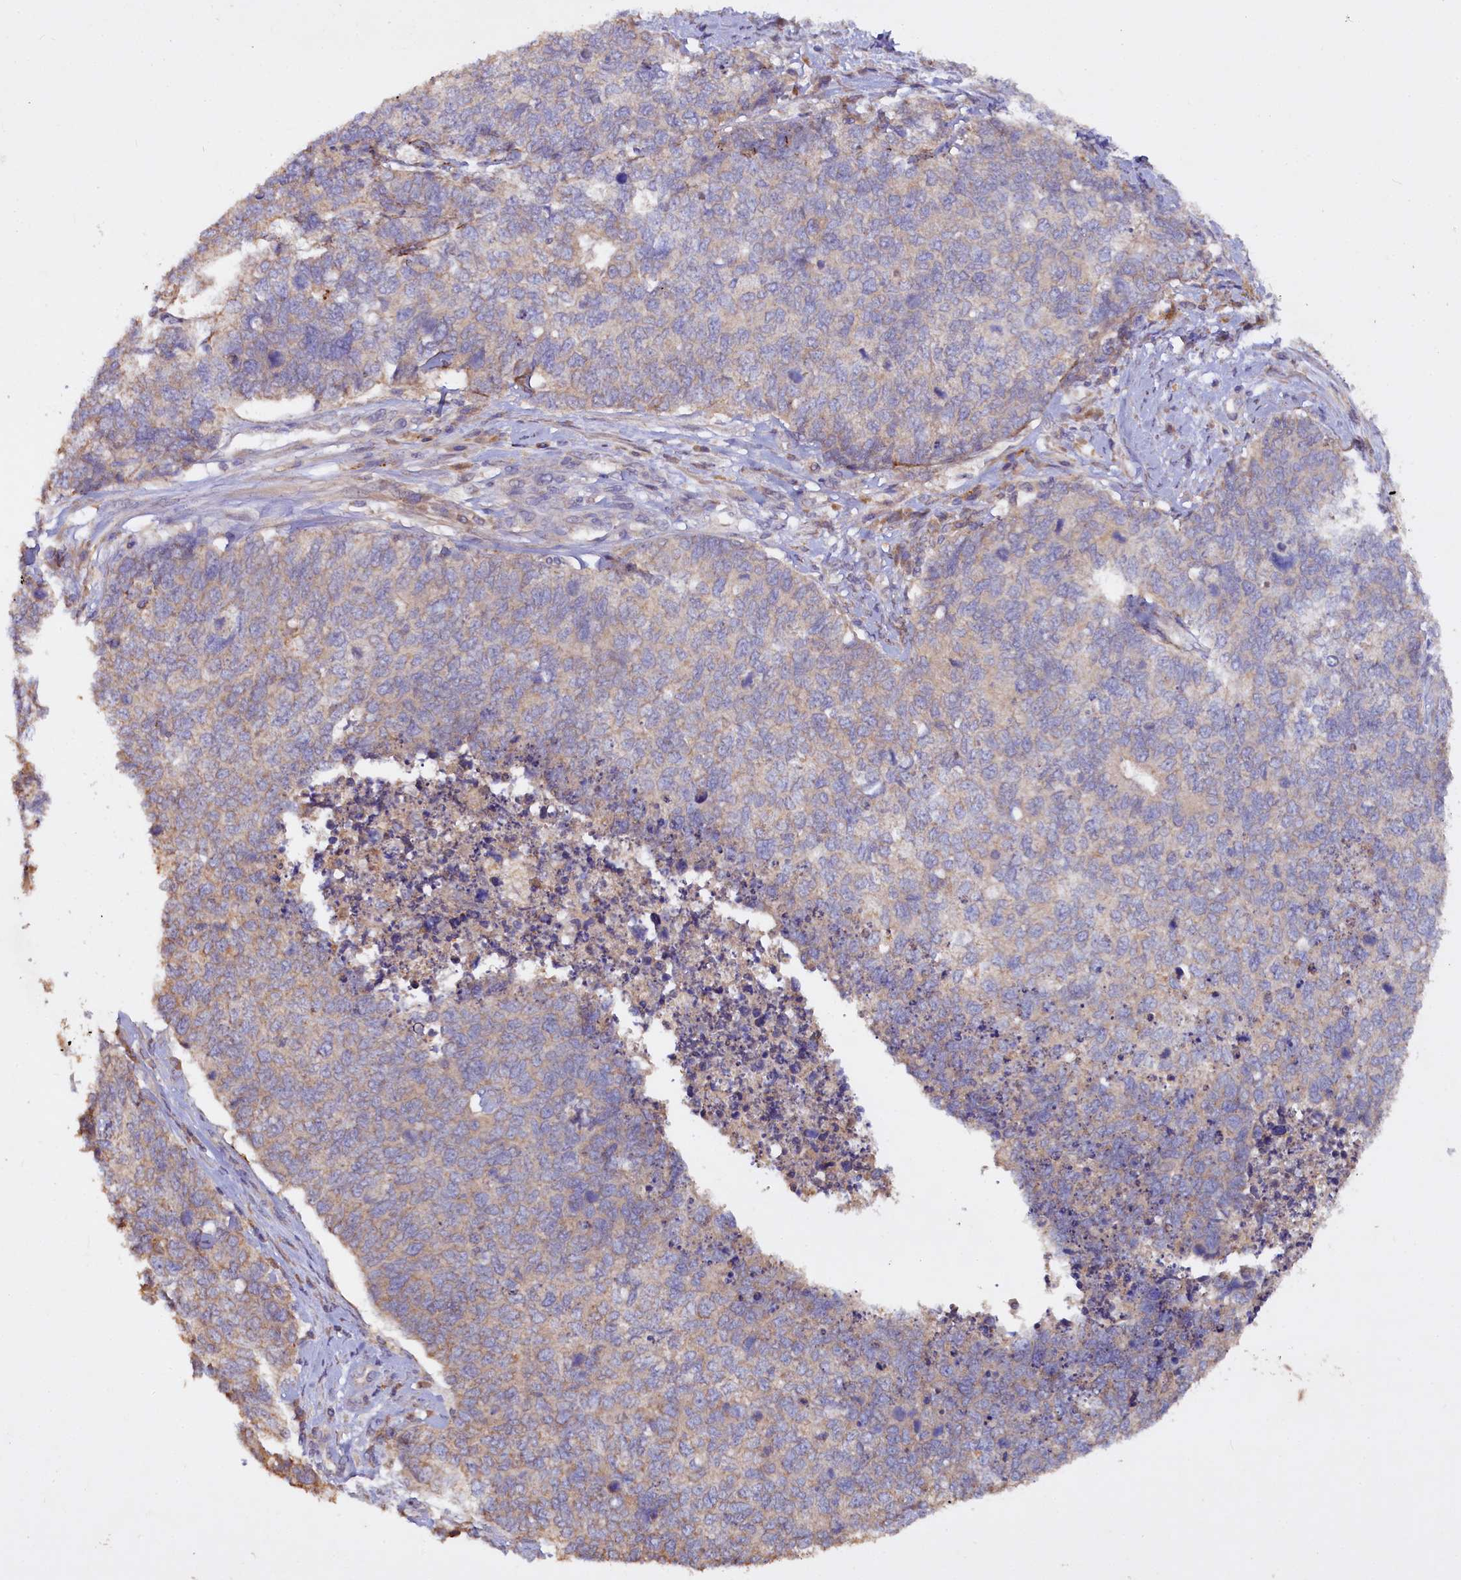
{"staining": {"intensity": "weak", "quantity": "<25%", "location": "cytoplasmic/membranous"}, "tissue": "cervical cancer", "cell_type": "Tumor cells", "image_type": "cancer", "snomed": [{"axis": "morphology", "description": "Squamous cell carcinoma, NOS"}, {"axis": "topography", "description": "Cervix"}], "caption": "Immunohistochemistry of cervical cancer reveals no positivity in tumor cells. The staining was performed using DAB (3,3'-diaminobenzidine) to visualize the protein expression in brown, while the nuclei were stained in blue with hematoxylin (Magnification: 20x).", "gene": "ETFBKMT", "patient": {"sex": "female", "age": 63}}